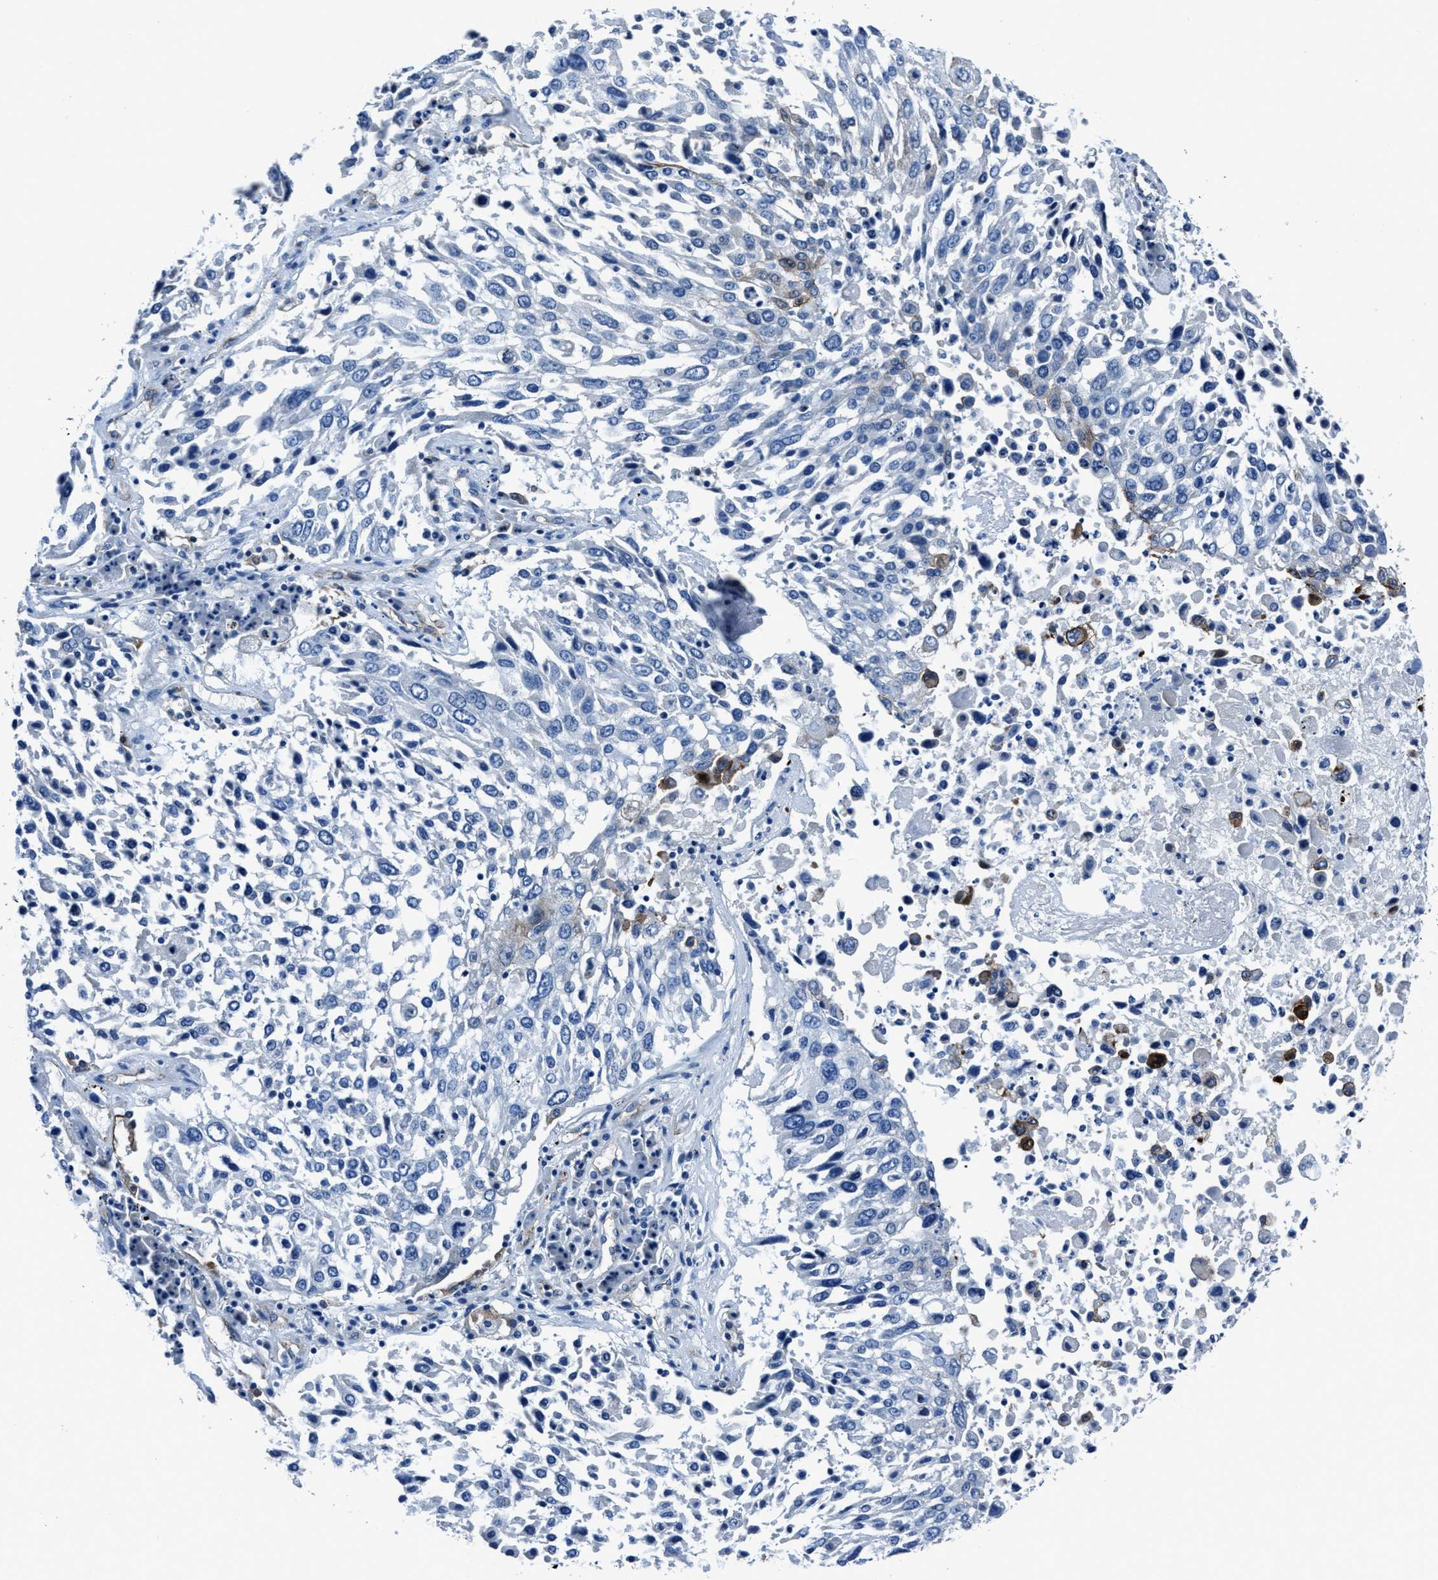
{"staining": {"intensity": "negative", "quantity": "none", "location": "none"}, "tissue": "lung cancer", "cell_type": "Tumor cells", "image_type": "cancer", "snomed": [{"axis": "morphology", "description": "Squamous cell carcinoma, NOS"}, {"axis": "topography", "description": "Lung"}], "caption": "The immunohistochemistry (IHC) photomicrograph has no significant positivity in tumor cells of lung cancer (squamous cell carcinoma) tissue.", "gene": "LMO7", "patient": {"sex": "male", "age": 65}}